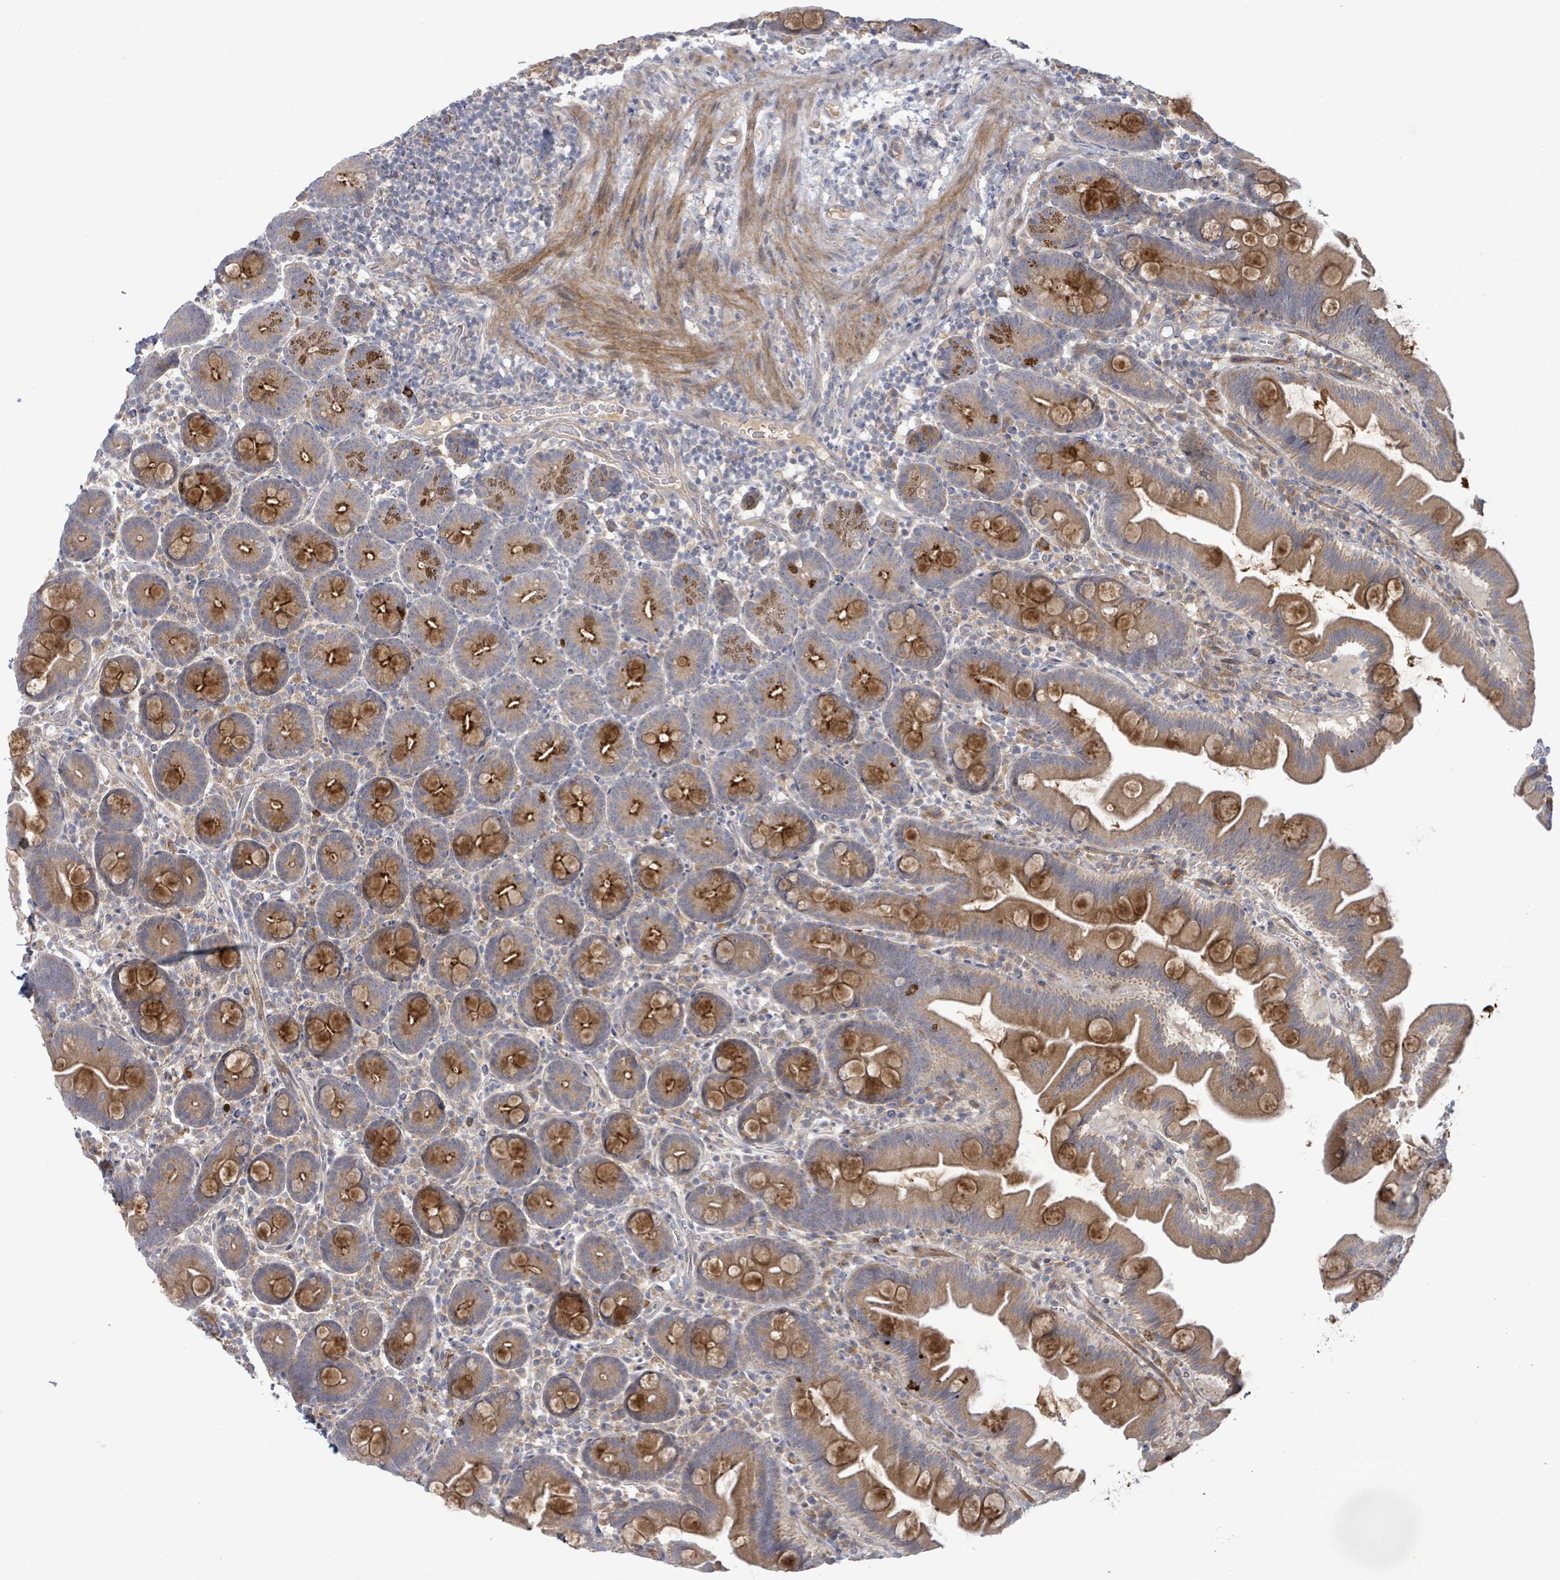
{"staining": {"intensity": "strong", "quantity": "25%-75%", "location": "cytoplasmic/membranous"}, "tissue": "small intestine", "cell_type": "Glandular cells", "image_type": "normal", "snomed": [{"axis": "morphology", "description": "Normal tissue, NOS"}, {"axis": "topography", "description": "Small intestine"}], "caption": "Immunohistochemical staining of normal small intestine reveals high levels of strong cytoplasmic/membranous staining in approximately 25%-75% of glandular cells. (IHC, brightfield microscopy, high magnification).", "gene": "SLIT3", "patient": {"sex": "female", "age": 68}}